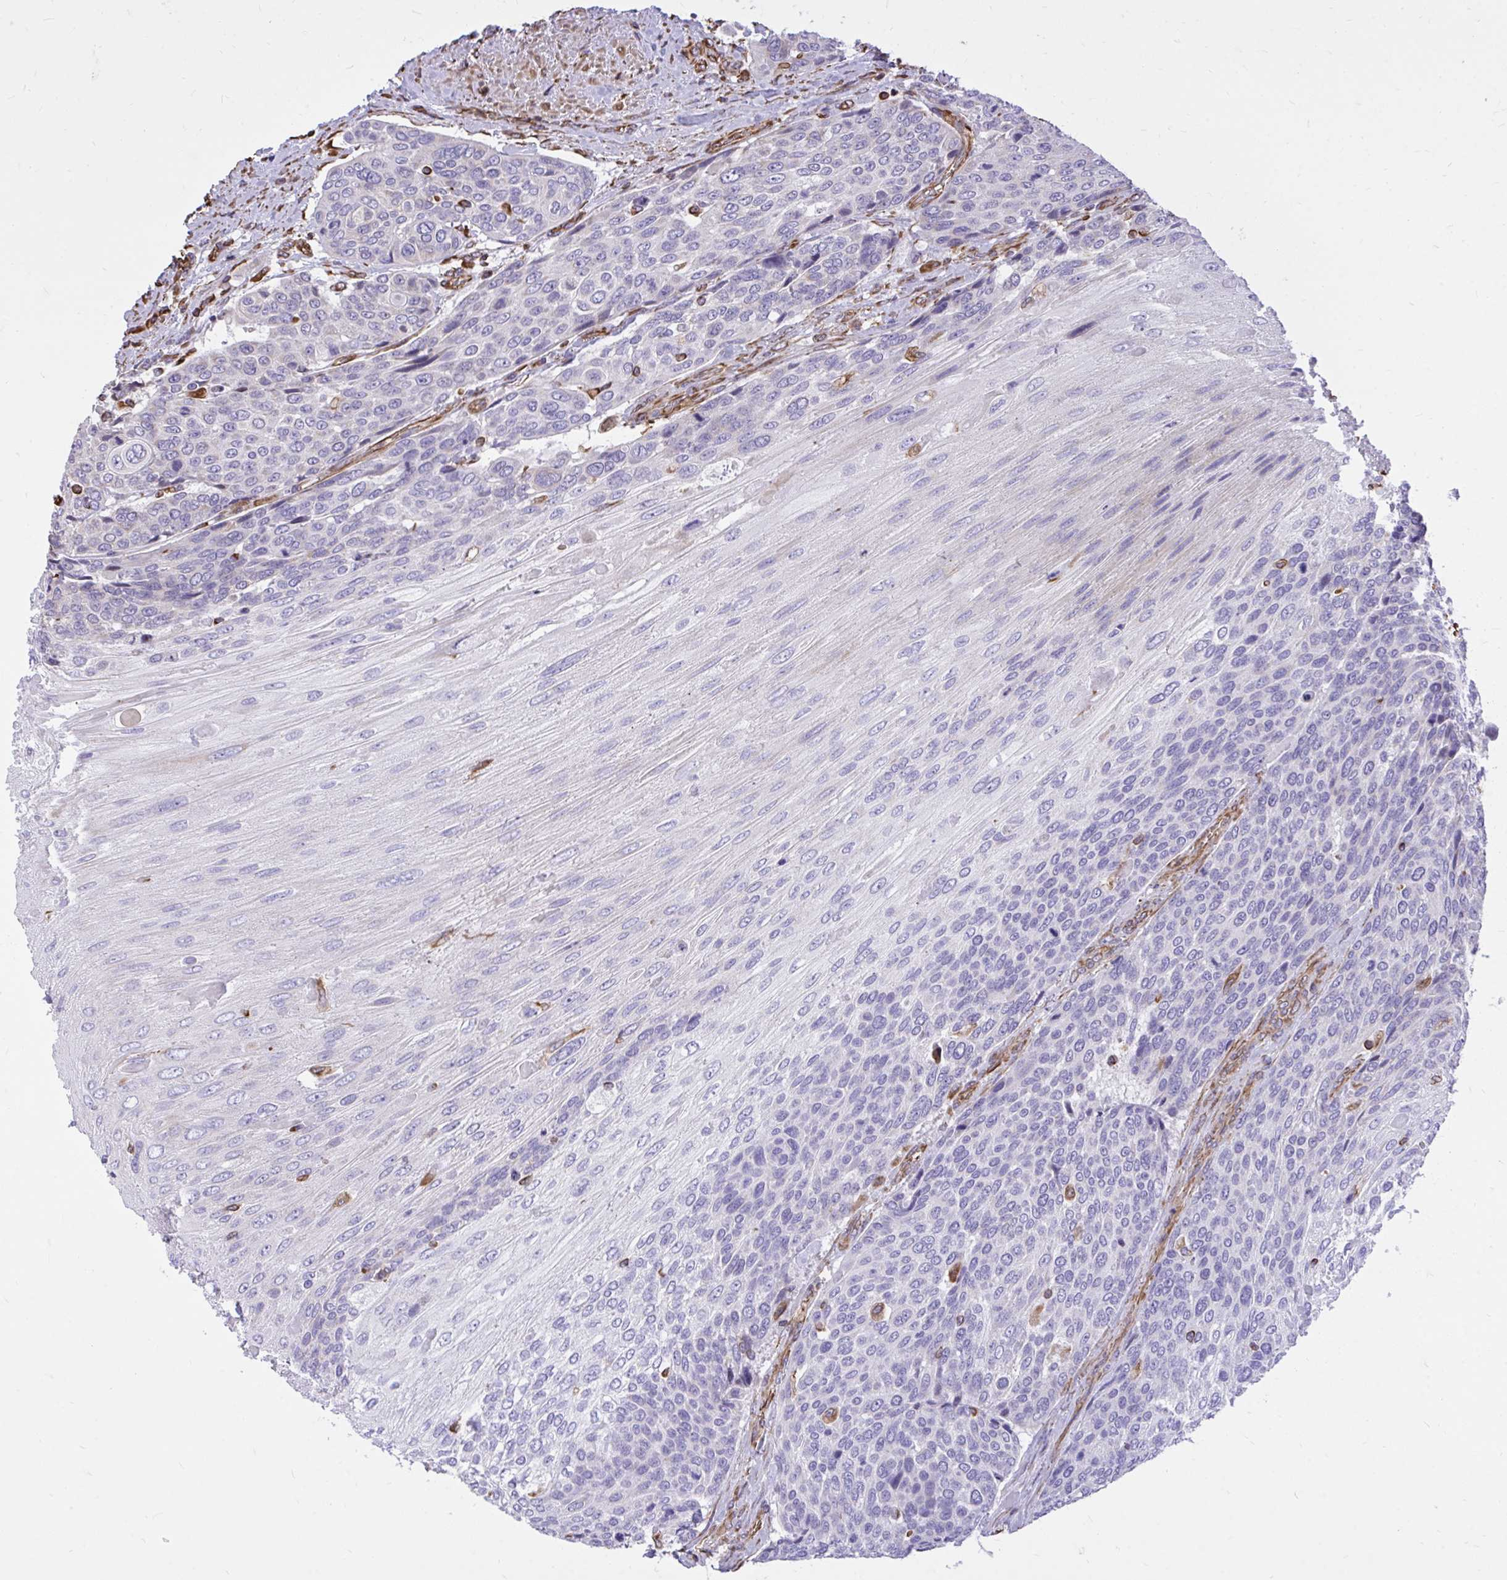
{"staining": {"intensity": "negative", "quantity": "none", "location": "none"}, "tissue": "urothelial cancer", "cell_type": "Tumor cells", "image_type": "cancer", "snomed": [{"axis": "morphology", "description": "Urothelial carcinoma, High grade"}, {"axis": "topography", "description": "Urinary bladder"}], "caption": "High magnification brightfield microscopy of urothelial carcinoma (high-grade) stained with DAB (brown) and counterstained with hematoxylin (blue): tumor cells show no significant staining.", "gene": "RNF103", "patient": {"sex": "female", "age": 70}}